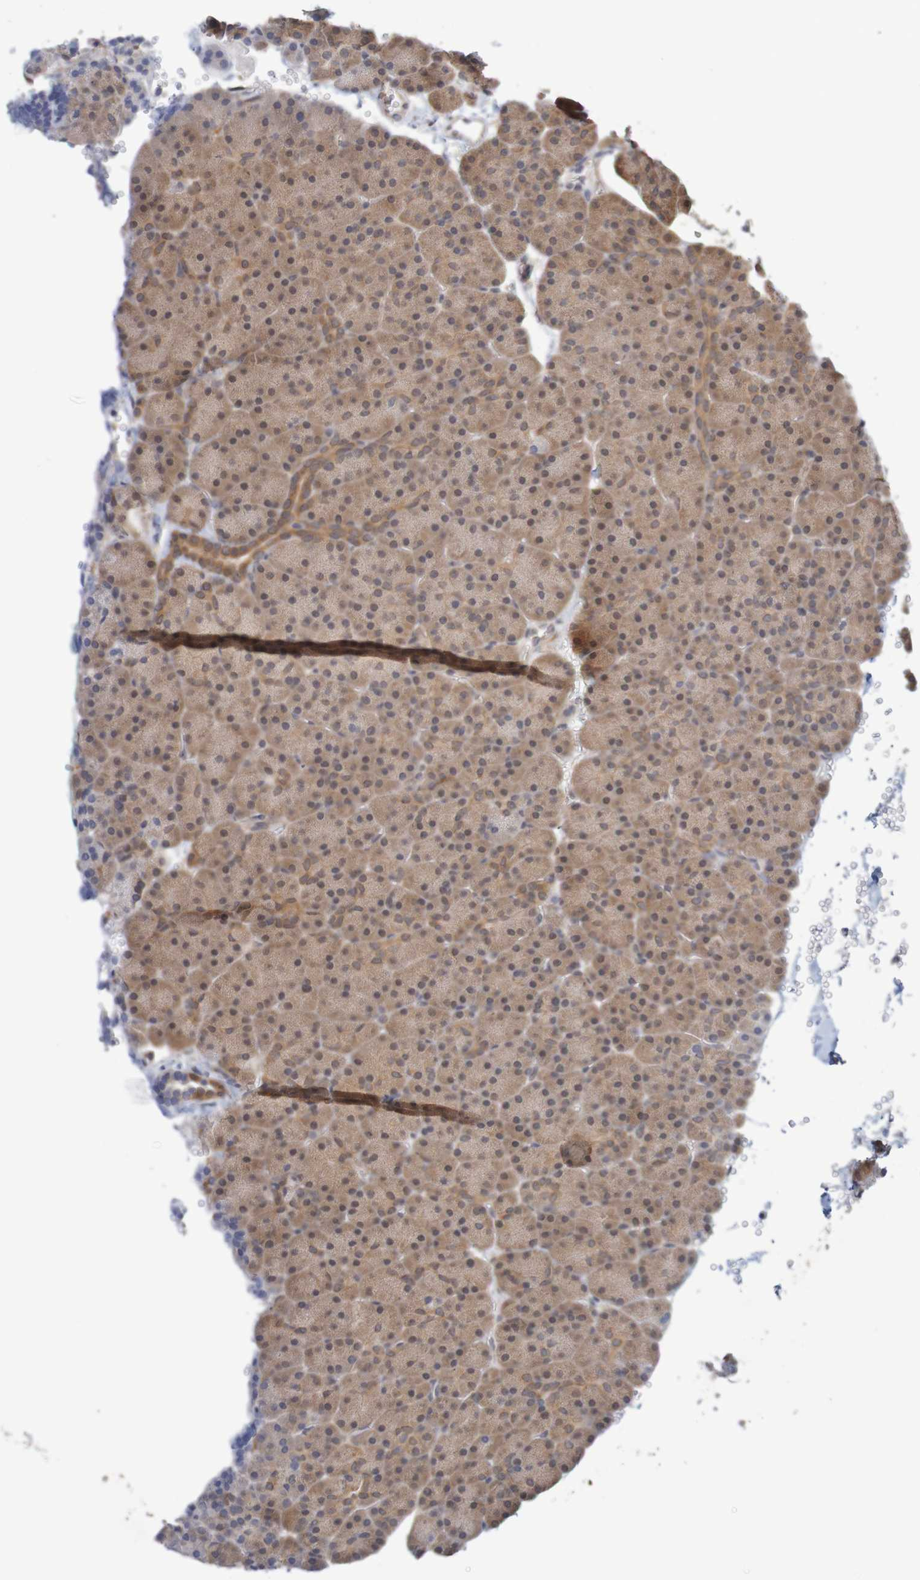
{"staining": {"intensity": "moderate", "quantity": ">75%", "location": "cytoplasmic/membranous"}, "tissue": "pancreas", "cell_type": "Exocrine glandular cells", "image_type": "normal", "snomed": [{"axis": "morphology", "description": "Normal tissue, NOS"}, {"axis": "topography", "description": "Pancreas"}], "caption": "Immunohistochemical staining of unremarkable human pancreas shows medium levels of moderate cytoplasmic/membranous staining in about >75% of exocrine glandular cells. Immunohistochemistry stains the protein in brown and the nuclei are stained blue.", "gene": "ANKK1", "patient": {"sex": "female", "age": 35}}